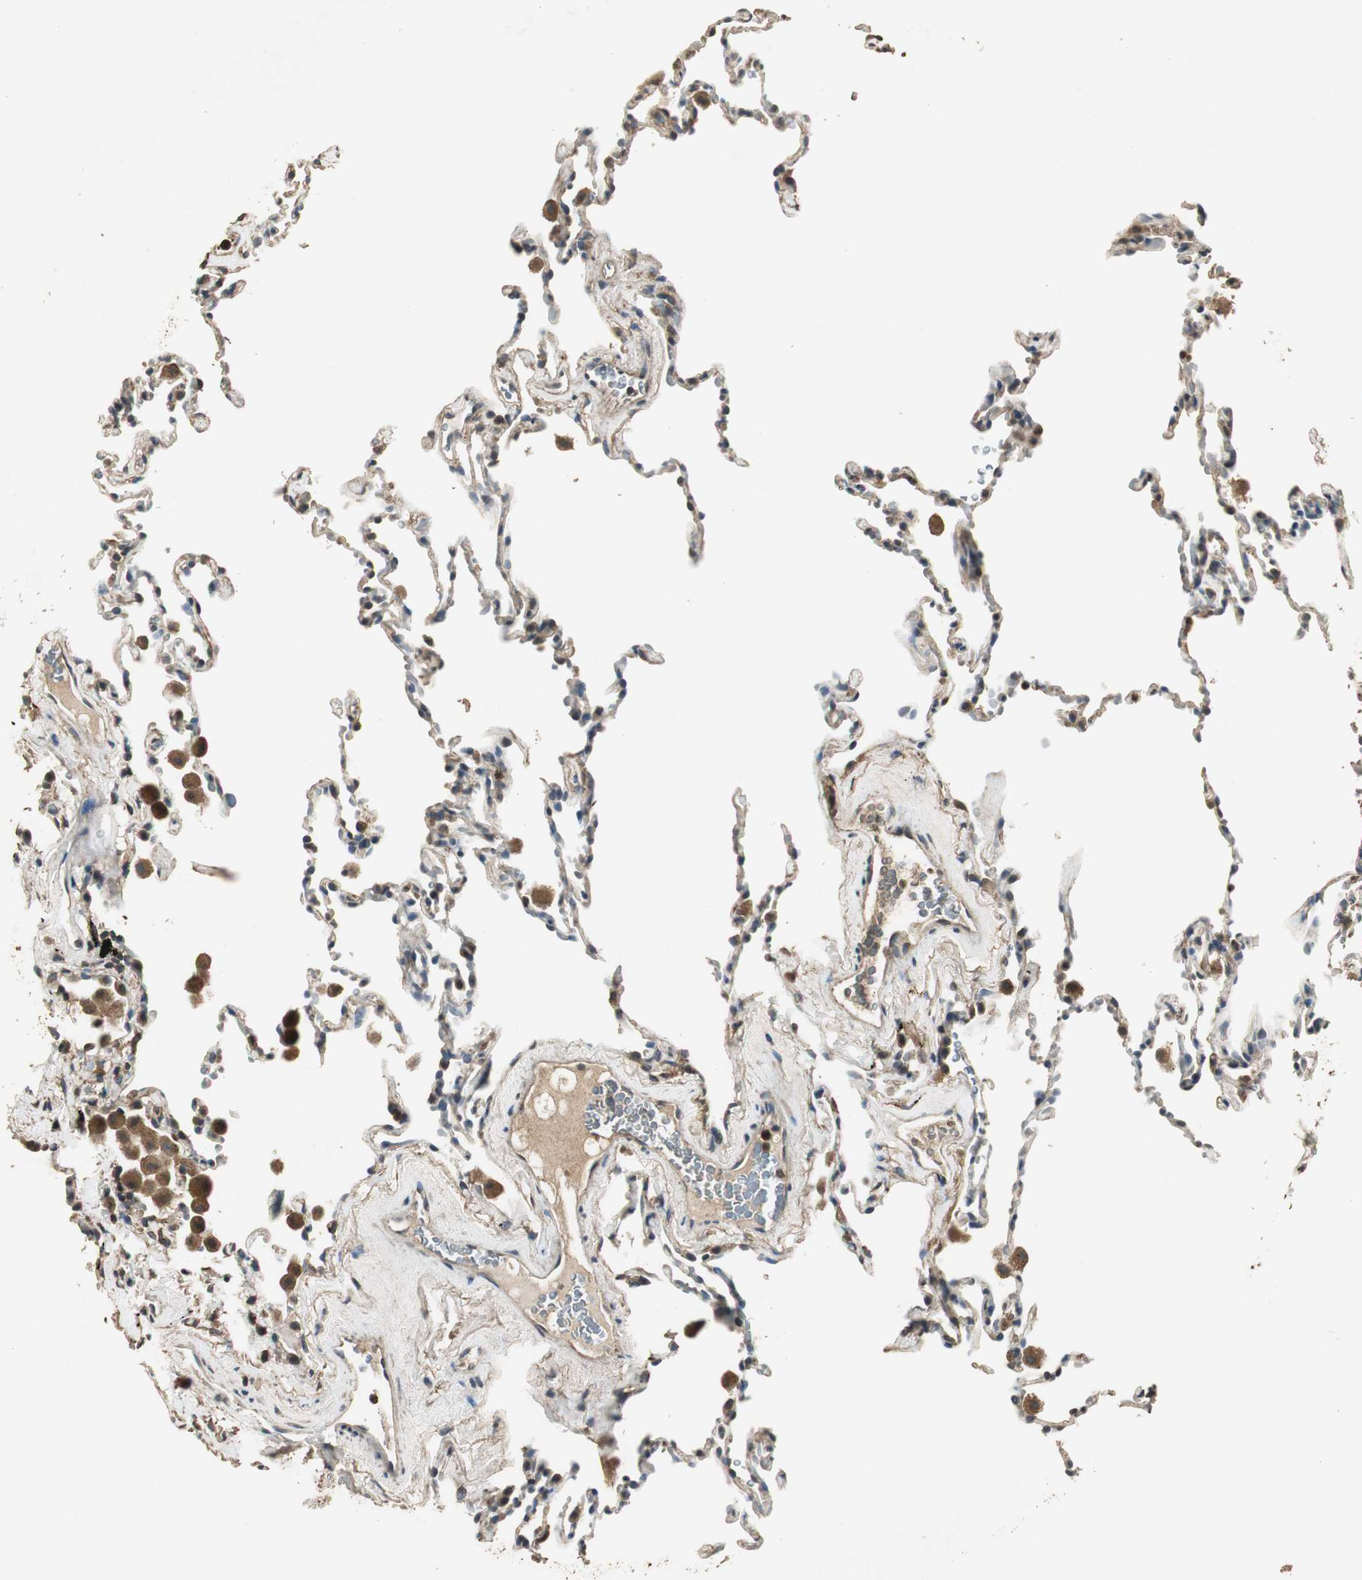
{"staining": {"intensity": "moderate", "quantity": "25%-75%", "location": "cytoplasmic/membranous,nuclear"}, "tissue": "lung", "cell_type": "Alveolar cells", "image_type": "normal", "snomed": [{"axis": "morphology", "description": "Normal tissue, NOS"}, {"axis": "morphology", "description": "Soft tissue tumor metastatic"}, {"axis": "topography", "description": "Lung"}], "caption": "Lung stained with immunohistochemistry (IHC) shows moderate cytoplasmic/membranous,nuclear positivity in about 25%-75% of alveolar cells. The staining is performed using DAB (3,3'-diaminobenzidine) brown chromogen to label protein expression. The nuclei are counter-stained blue using hematoxylin.", "gene": "TMPRSS4", "patient": {"sex": "male", "age": 59}}